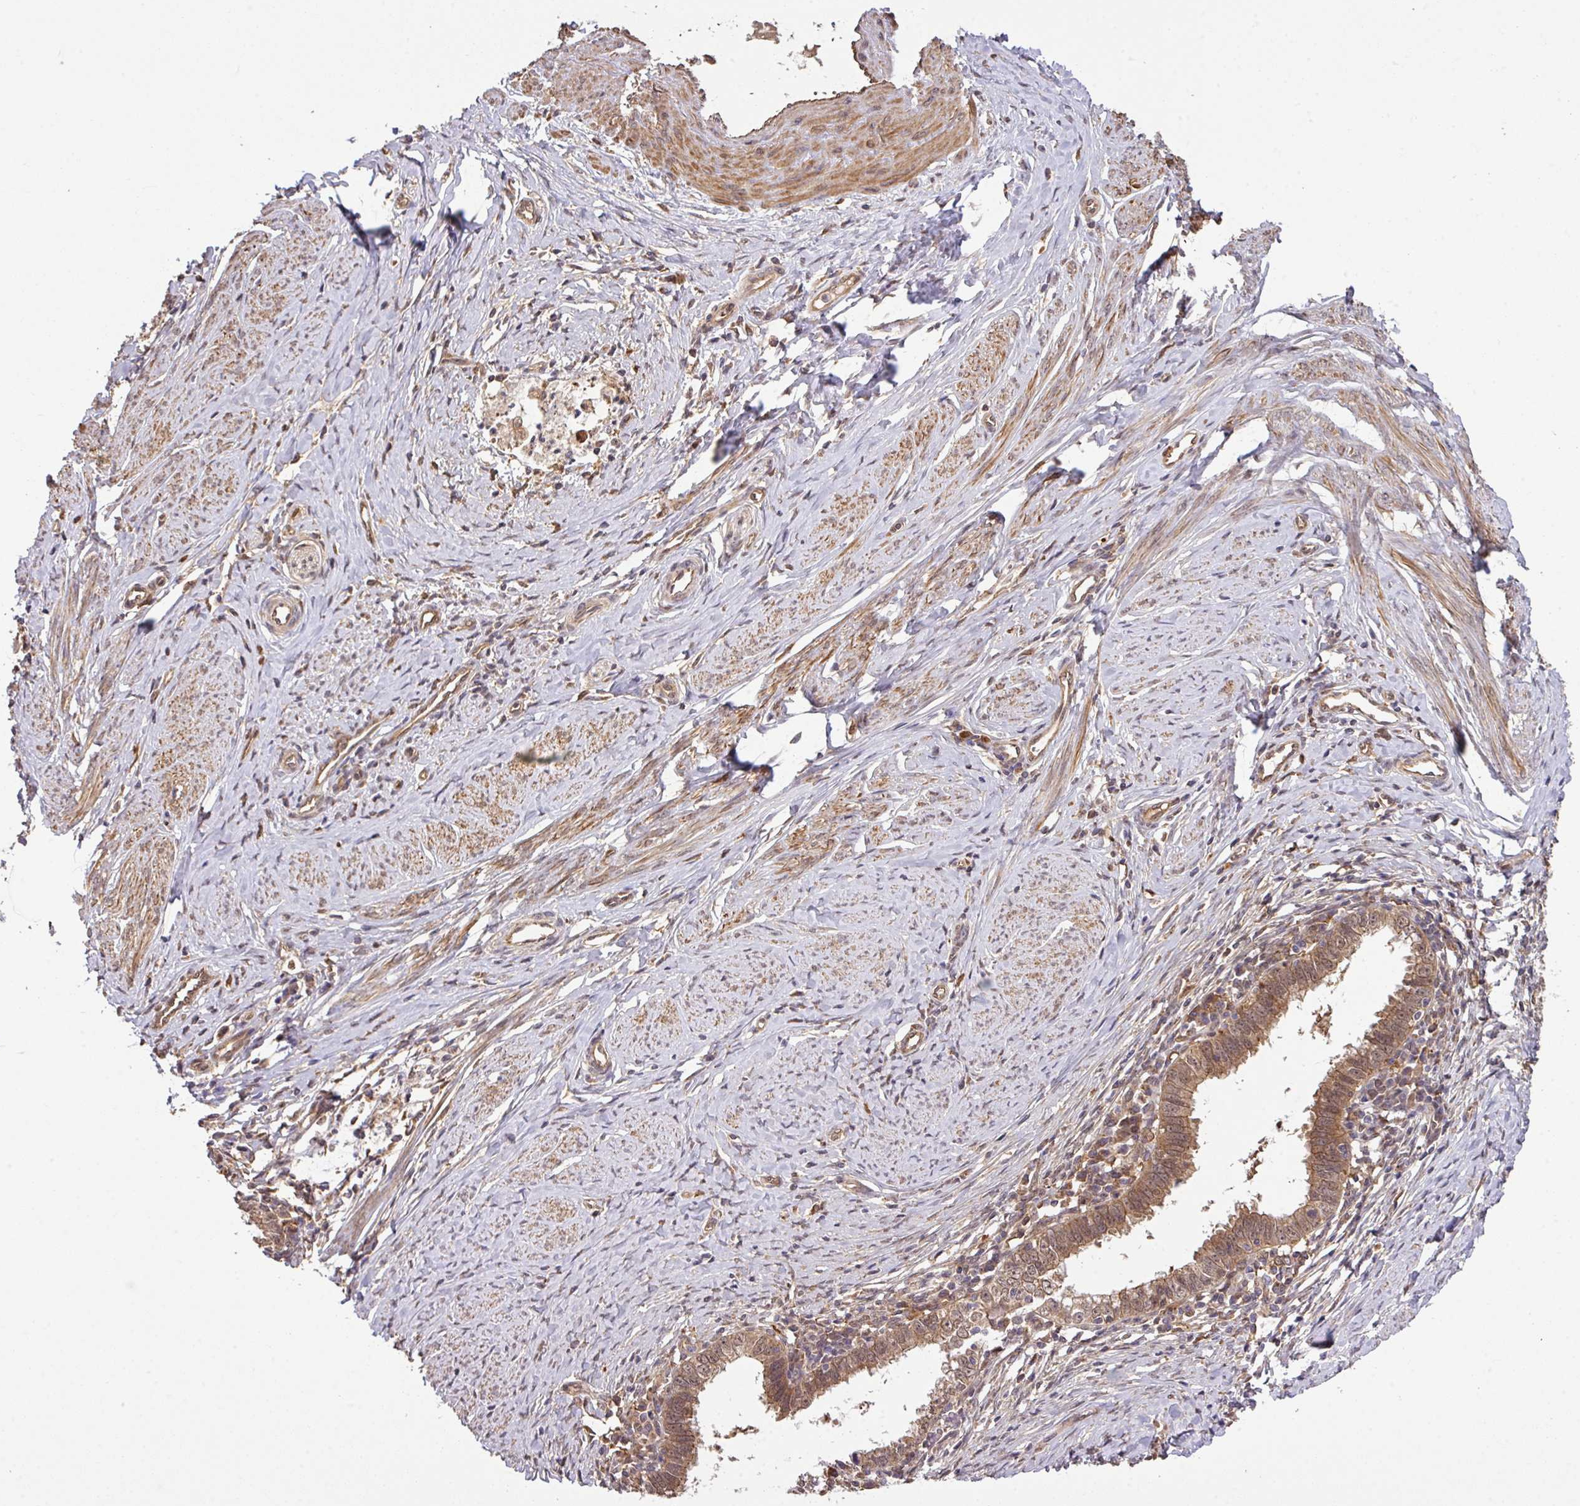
{"staining": {"intensity": "moderate", "quantity": ">75%", "location": "cytoplasmic/membranous,nuclear"}, "tissue": "cervical cancer", "cell_type": "Tumor cells", "image_type": "cancer", "snomed": [{"axis": "morphology", "description": "Adenocarcinoma, NOS"}, {"axis": "topography", "description": "Cervix"}], "caption": "Cervical cancer (adenocarcinoma) stained for a protein displays moderate cytoplasmic/membranous and nuclear positivity in tumor cells.", "gene": "ARPIN", "patient": {"sex": "female", "age": 36}}